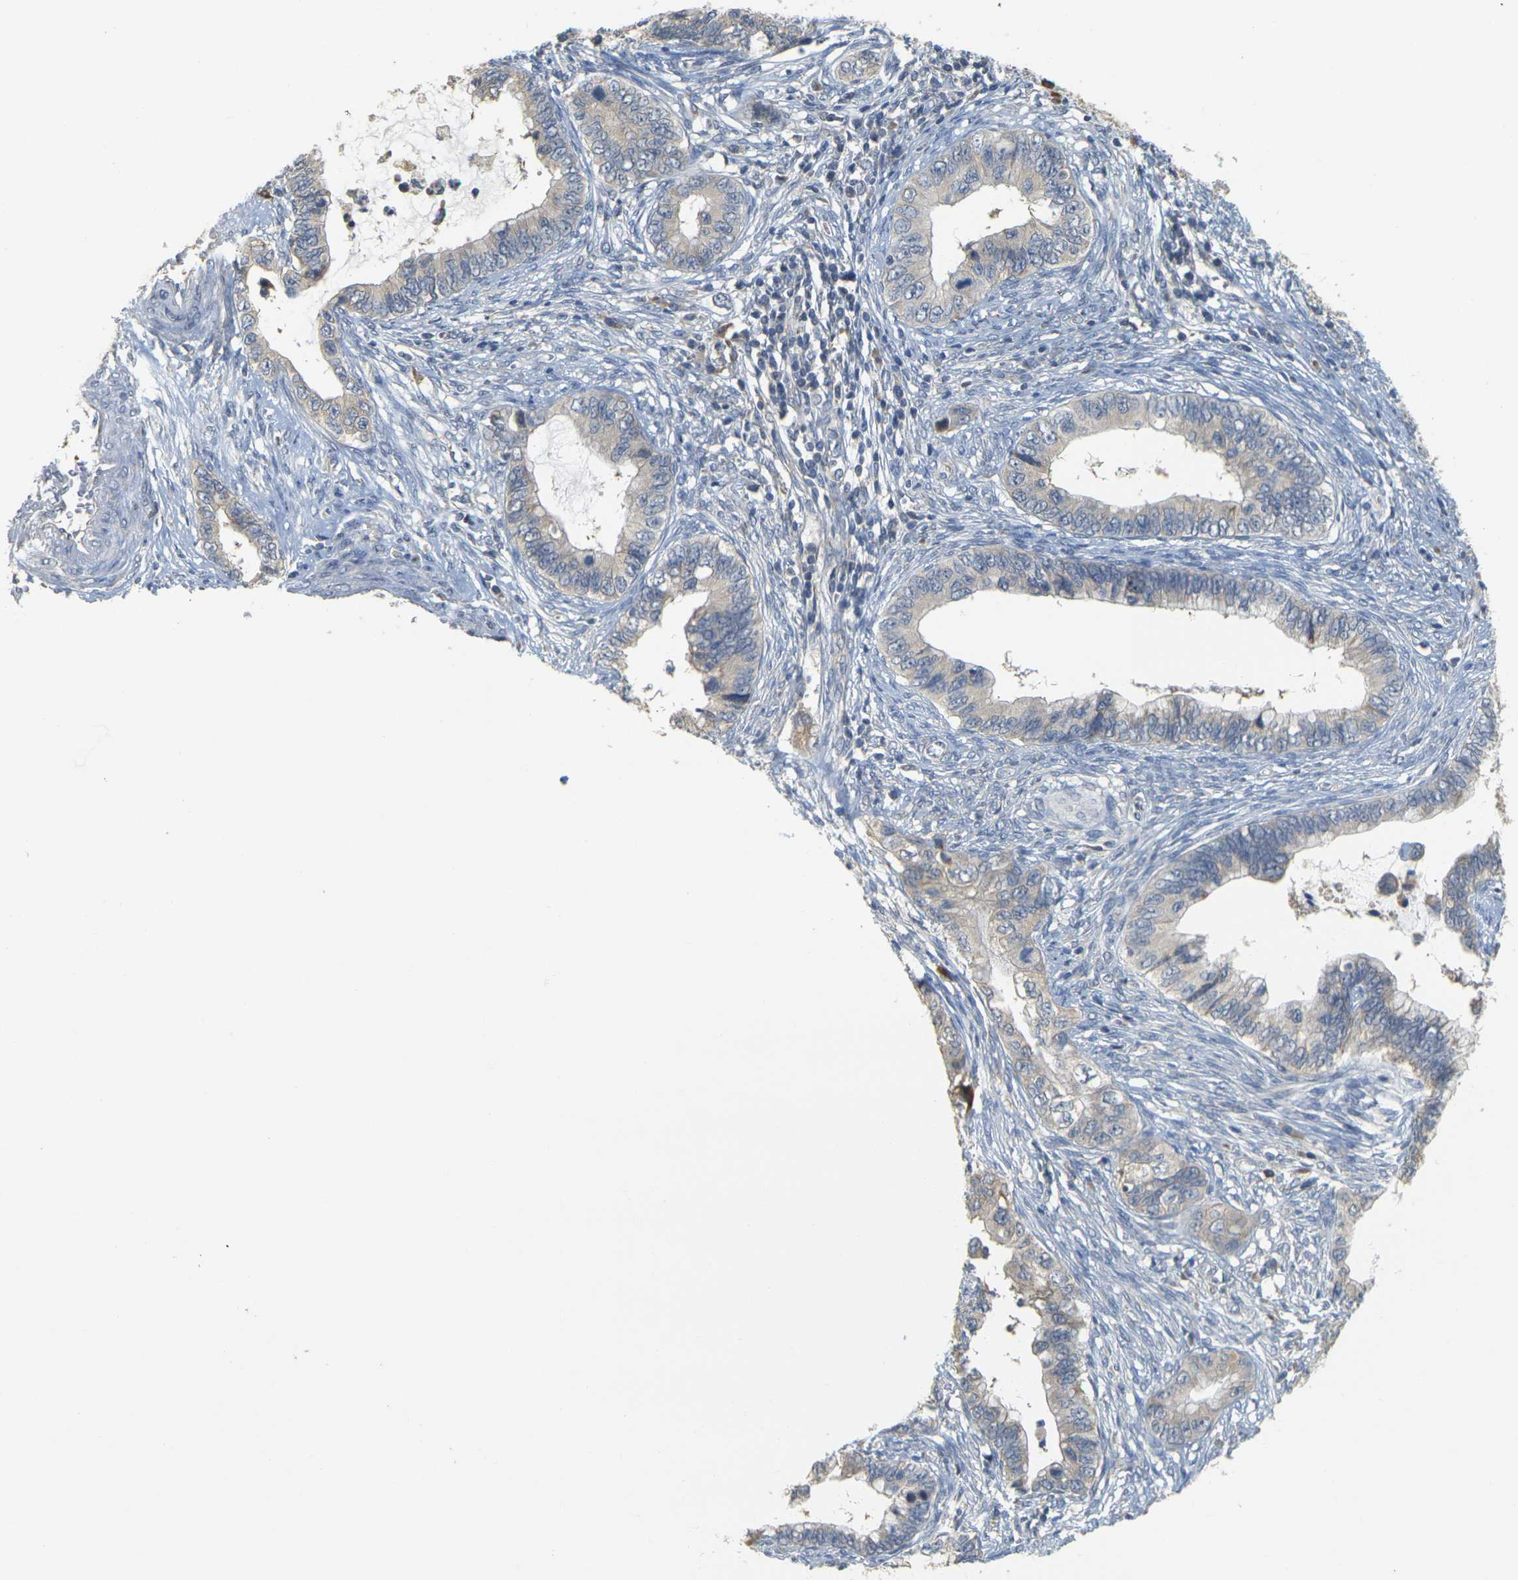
{"staining": {"intensity": "negative", "quantity": "none", "location": "none"}, "tissue": "cervical cancer", "cell_type": "Tumor cells", "image_type": "cancer", "snomed": [{"axis": "morphology", "description": "Adenocarcinoma, NOS"}, {"axis": "topography", "description": "Cervix"}], "caption": "DAB (3,3'-diaminobenzidine) immunohistochemical staining of cervical cancer (adenocarcinoma) displays no significant expression in tumor cells.", "gene": "GDAP1", "patient": {"sex": "female", "age": 44}}